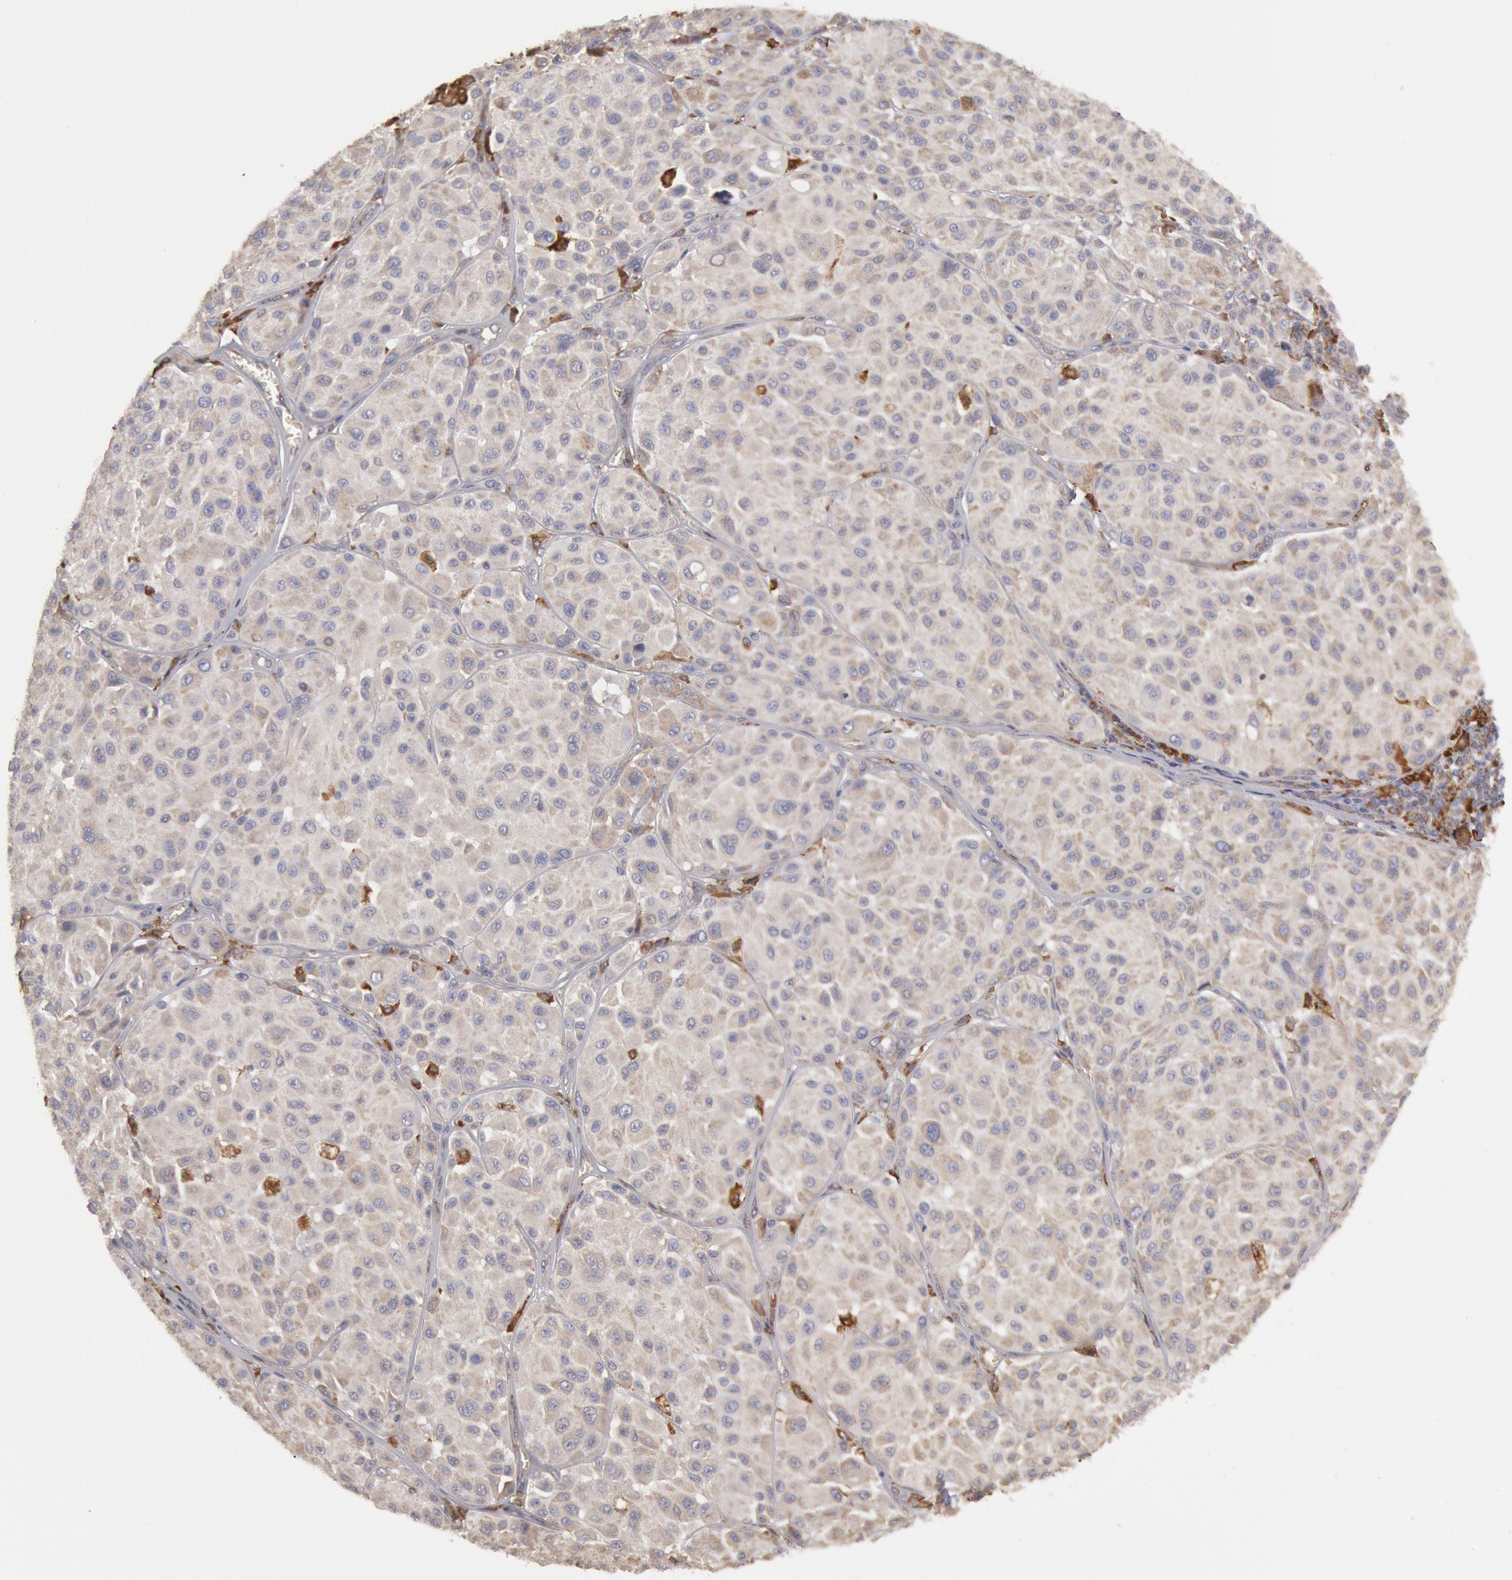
{"staining": {"intensity": "weak", "quantity": "25%-75%", "location": "cytoplasmic/membranous"}, "tissue": "melanoma", "cell_type": "Tumor cells", "image_type": "cancer", "snomed": [{"axis": "morphology", "description": "Malignant melanoma, NOS"}, {"axis": "topography", "description": "Skin"}], "caption": "Immunohistochemistry image of human malignant melanoma stained for a protein (brown), which displays low levels of weak cytoplasmic/membranous expression in approximately 25%-75% of tumor cells.", "gene": "ERP44", "patient": {"sex": "male", "age": 36}}